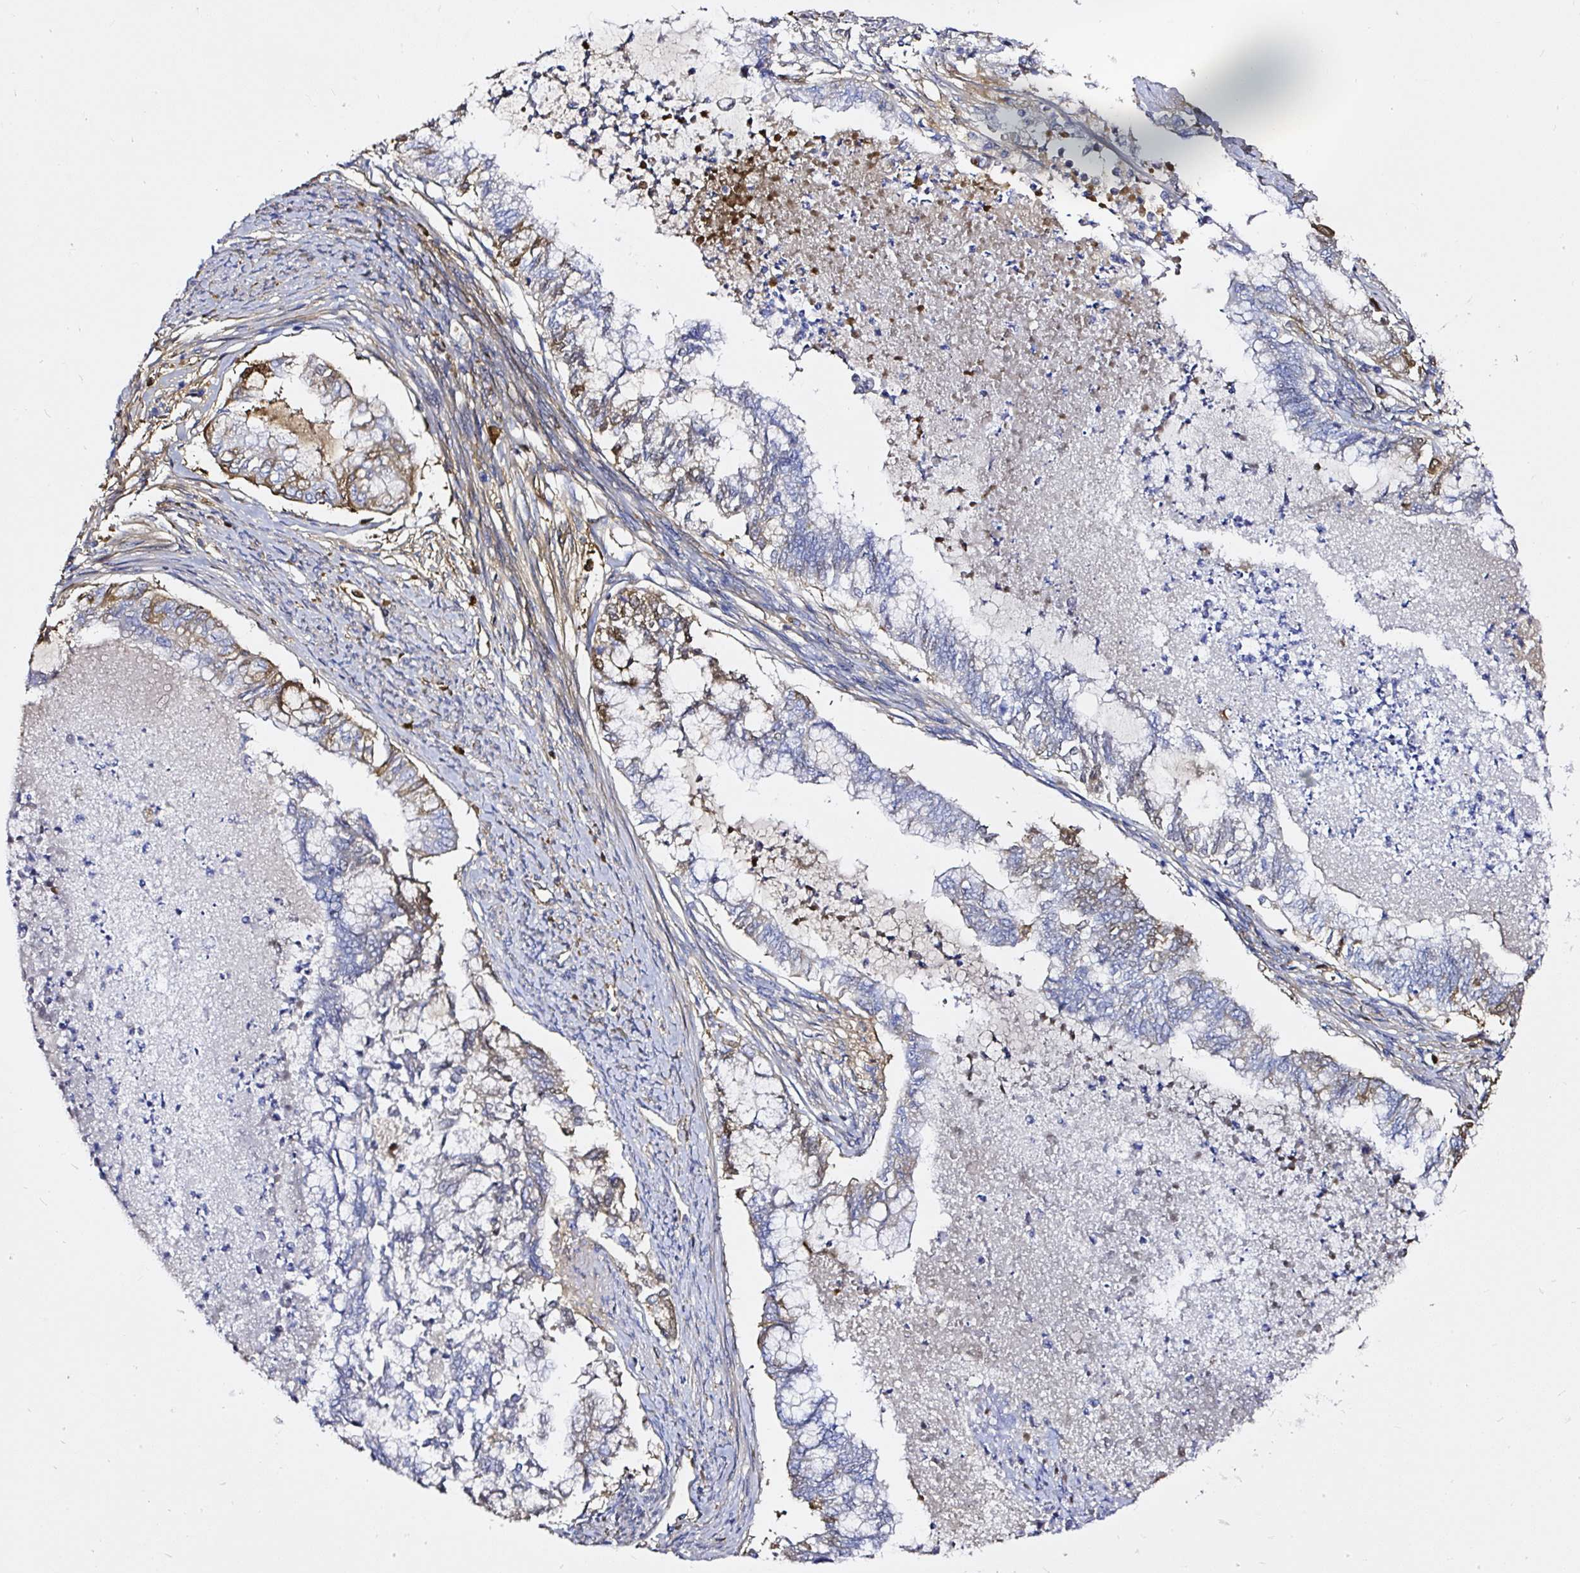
{"staining": {"intensity": "moderate", "quantity": "<25%", "location": "cytoplasmic/membranous"}, "tissue": "endometrial cancer", "cell_type": "Tumor cells", "image_type": "cancer", "snomed": [{"axis": "morphology", "description": "Adenocarcinoma, NOS"}, {"axis": "topography", "description": "Endometrium"}], "caption": "An IHC photomicrograph of neoplastic tissue is shown. Protein staining in brown labels moderate cytoplasmic/membranous positivity in endometrial cancer within tumor cells. The protein of interest is stained brown, and the nuclei are stained in blue (DAB (3,3'-diaminobenzidine) IHC with brightfield microscopy, high magnification).", "gene": "CLEC3B", "patient": {"sex": "female", "age": 79}}